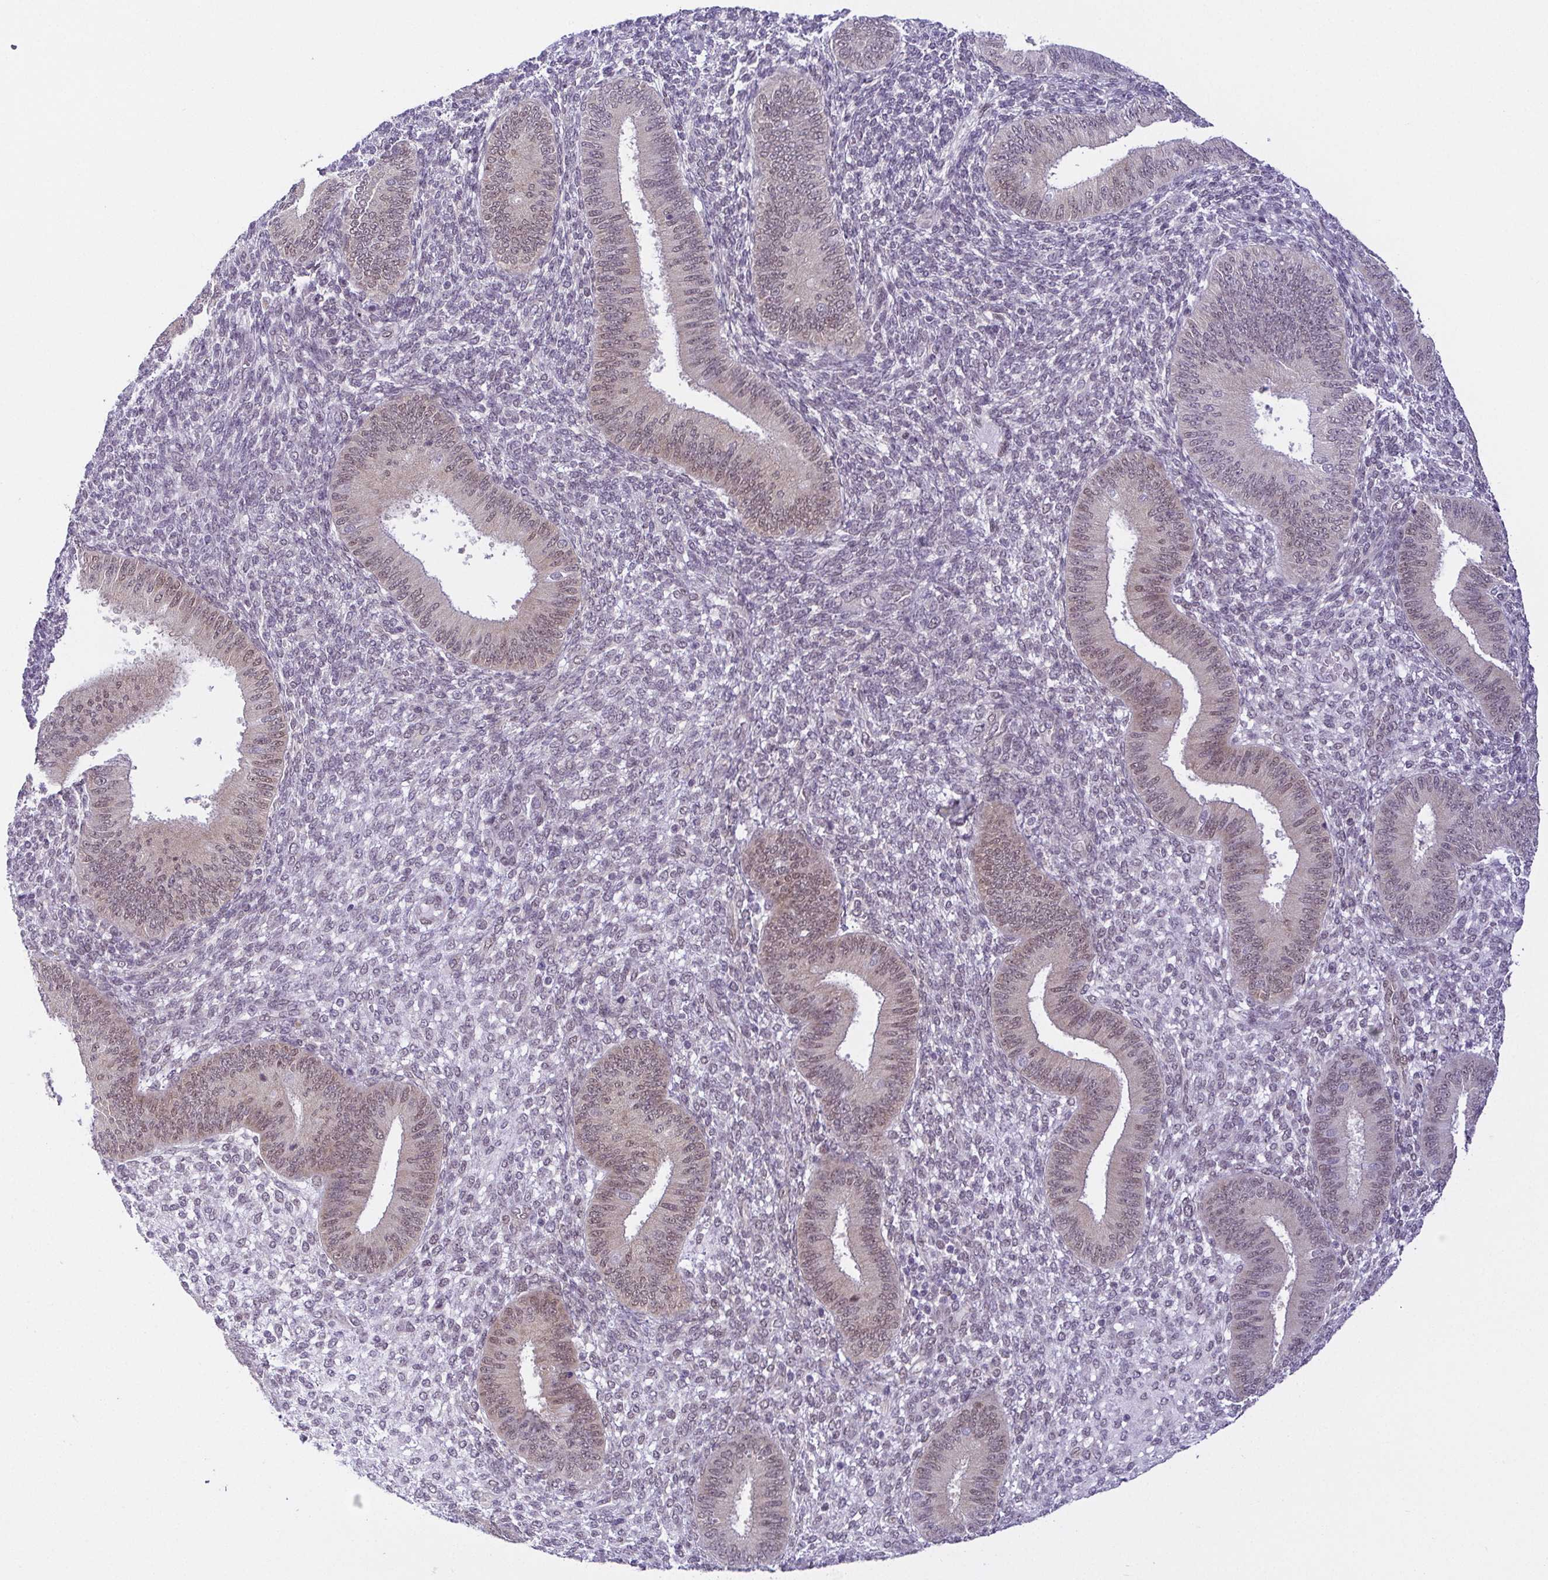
{"staining": {"intensity": "negative", "quantity": "none", "location": "none"}, "tissue": "endometrium", "cell_type": "Cells in endometrial stroma", "image_type": "normal", "snomed": [{"axis": "morphology", "description": "Normal tissue, NOS"}, {"axis": "topography", "description": "Endometrium"}], "caption": "The micrograph exhibits no significant positivity in cells in endometrial stroma of endometrium. (DAB immunohistochemistry (IHC), high magnification).", "gene": "RBM3", "patient": {"sex": "female", "age": 39}}